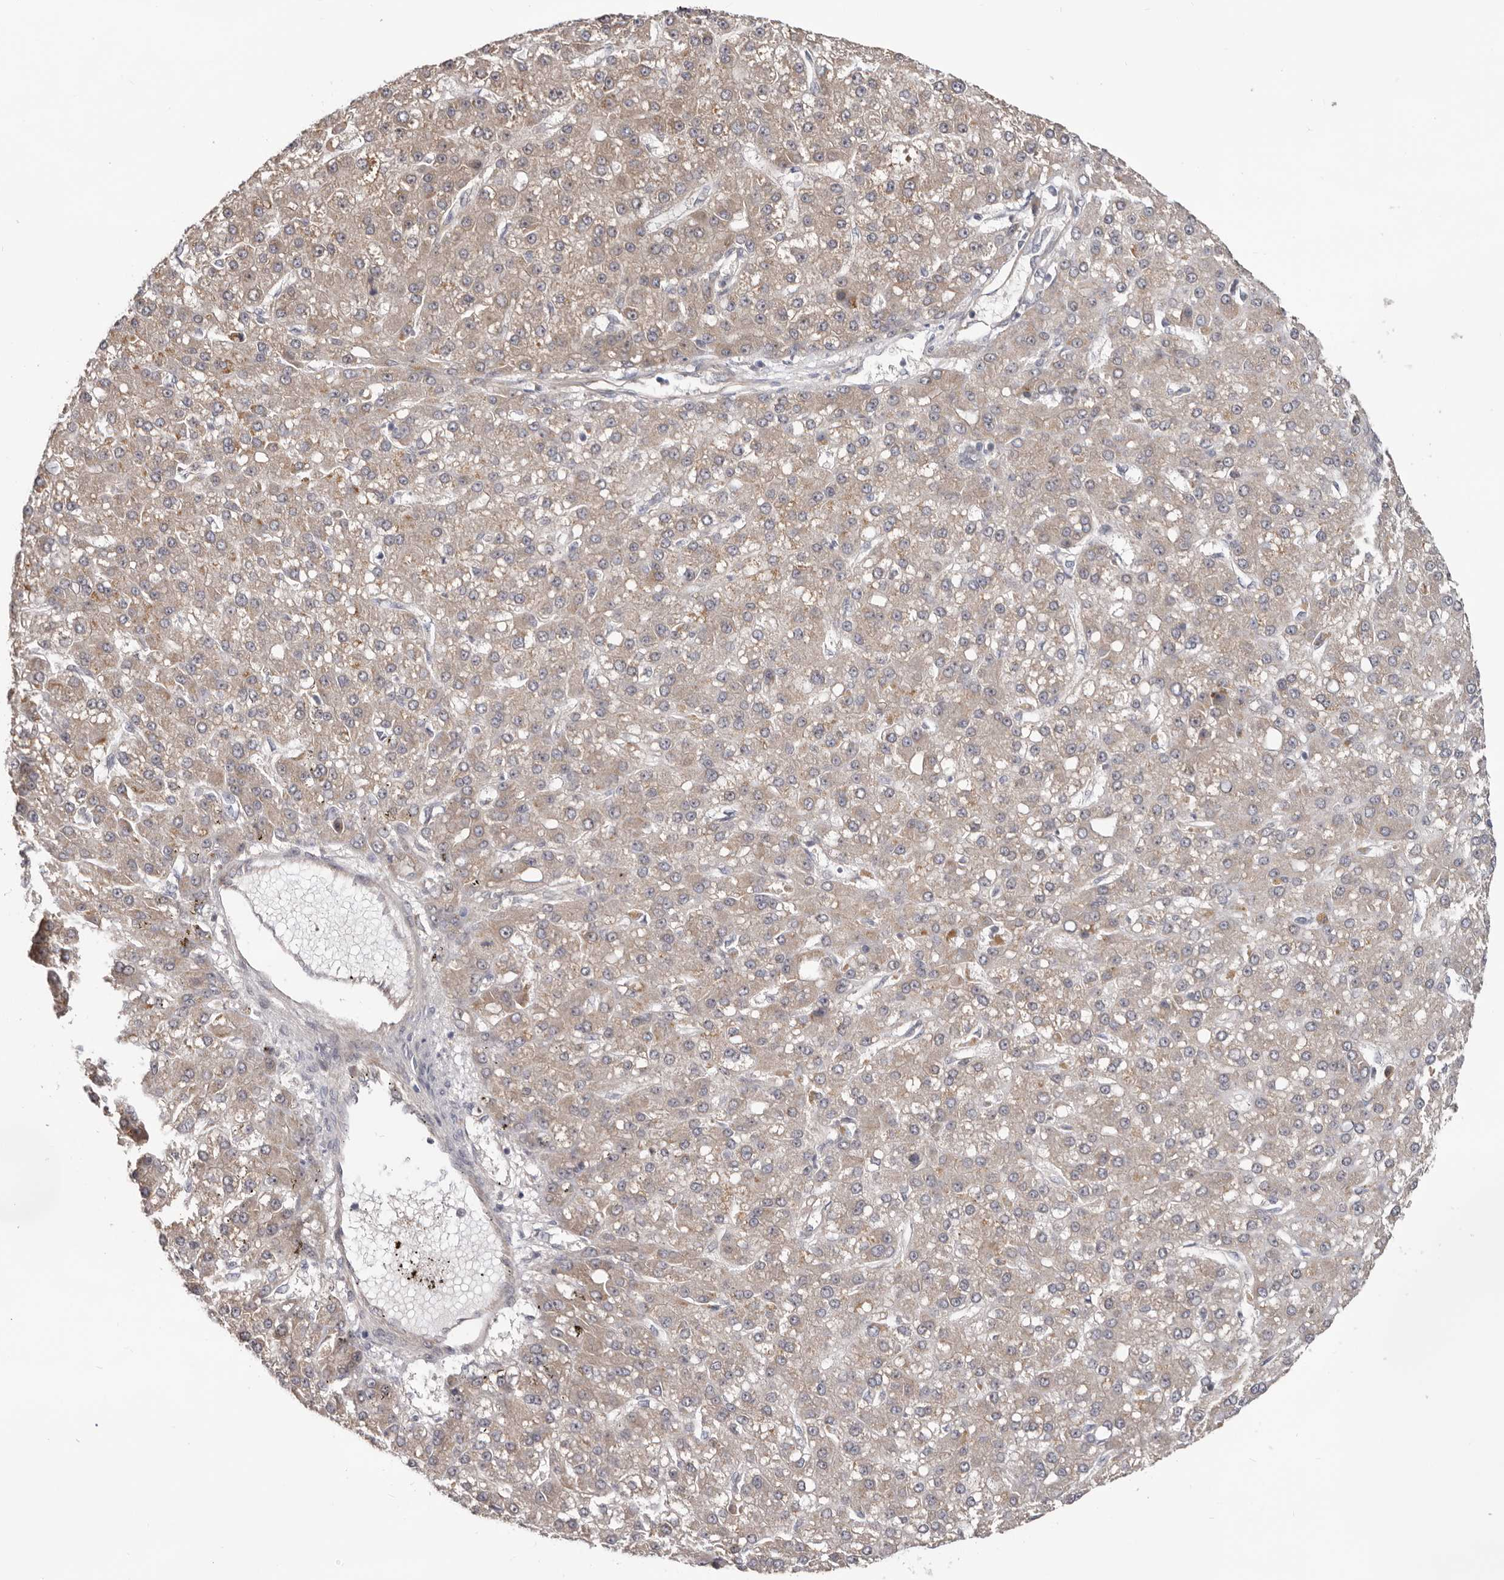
{"staining": {"intensity": "weak", "quantity": "<25%", "location": "cytoplasmic/membranous"}, "tissue": "liver cancer", "cell_type": "Tumor cells", "image_type": "cancer", "snomed": [{"axis": "morphology", "description": "Carcinoma, Hepatocellular, NOS"}, {"axis": "topography", "description": "Liver"}], "caption": "Immunohistochemistry image of human liver cancer stained for a protein (brown), which displays no expression in tumor cells.", "gene": "HINT3", "patient": {"sex": "male", "age": 67}}